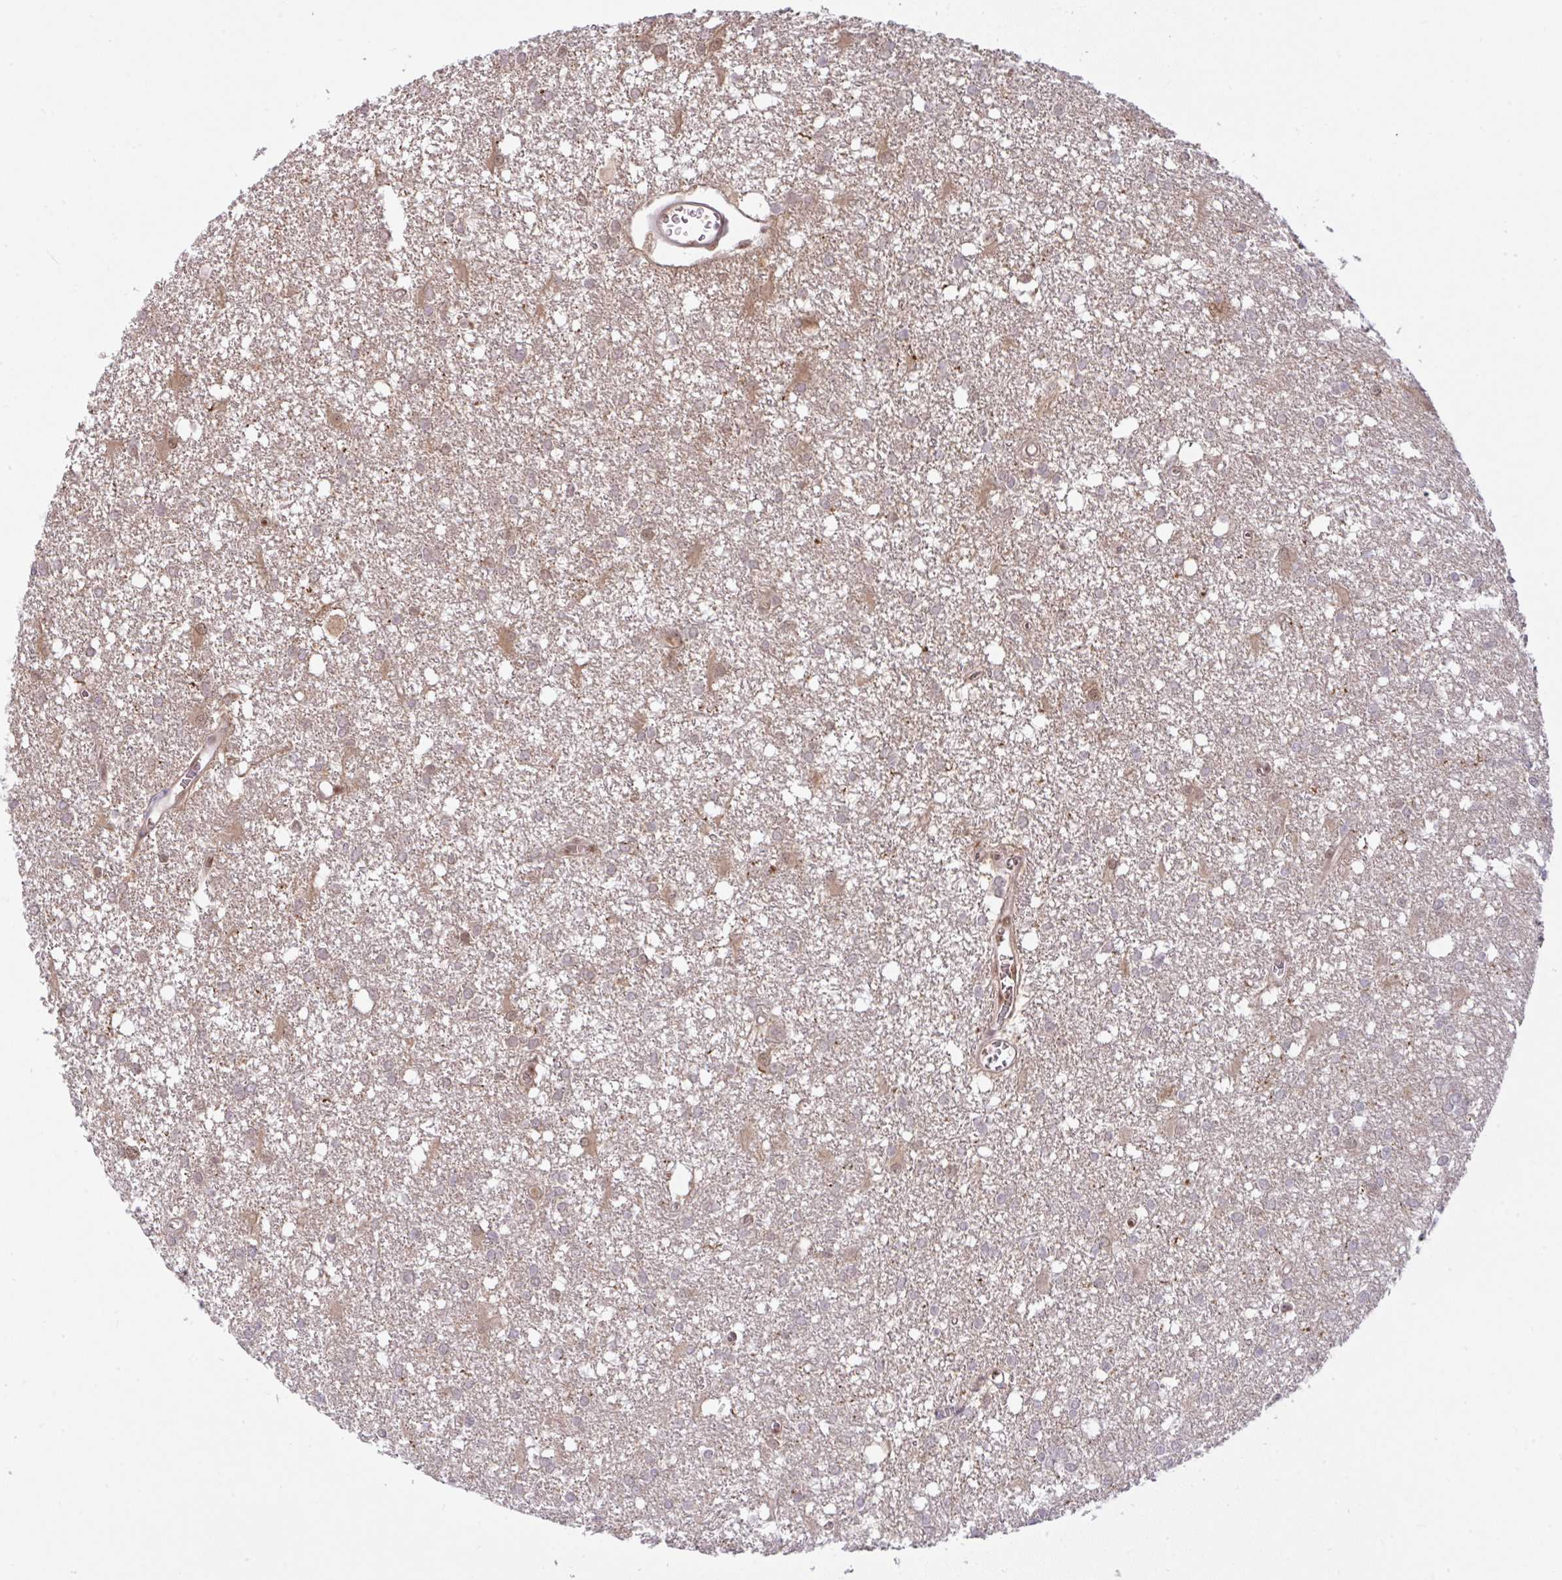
{"staining": {"intensity": "weak", "quantity": "25%-75%", "location": "cytoplasmic/membranous,nuclear"}, "tissue": "glioma", "cell_type": "Tumor cells", "image_type": "cancer", "snomed": [{"axis": "morphology", "description": "Glioma, malignant, High grade"}, {"axis": "topography", "description": "Brain"}], "caption": "Weak cytoplasmic/membranous and nuclear expression for a protein is identified in about 25%-75% of tumor cells of malignant glioma (high-grade) using immunohistochemistry (IHC).", "gene": "KLF2", "patient": {"sex": "male", "age": 48}}